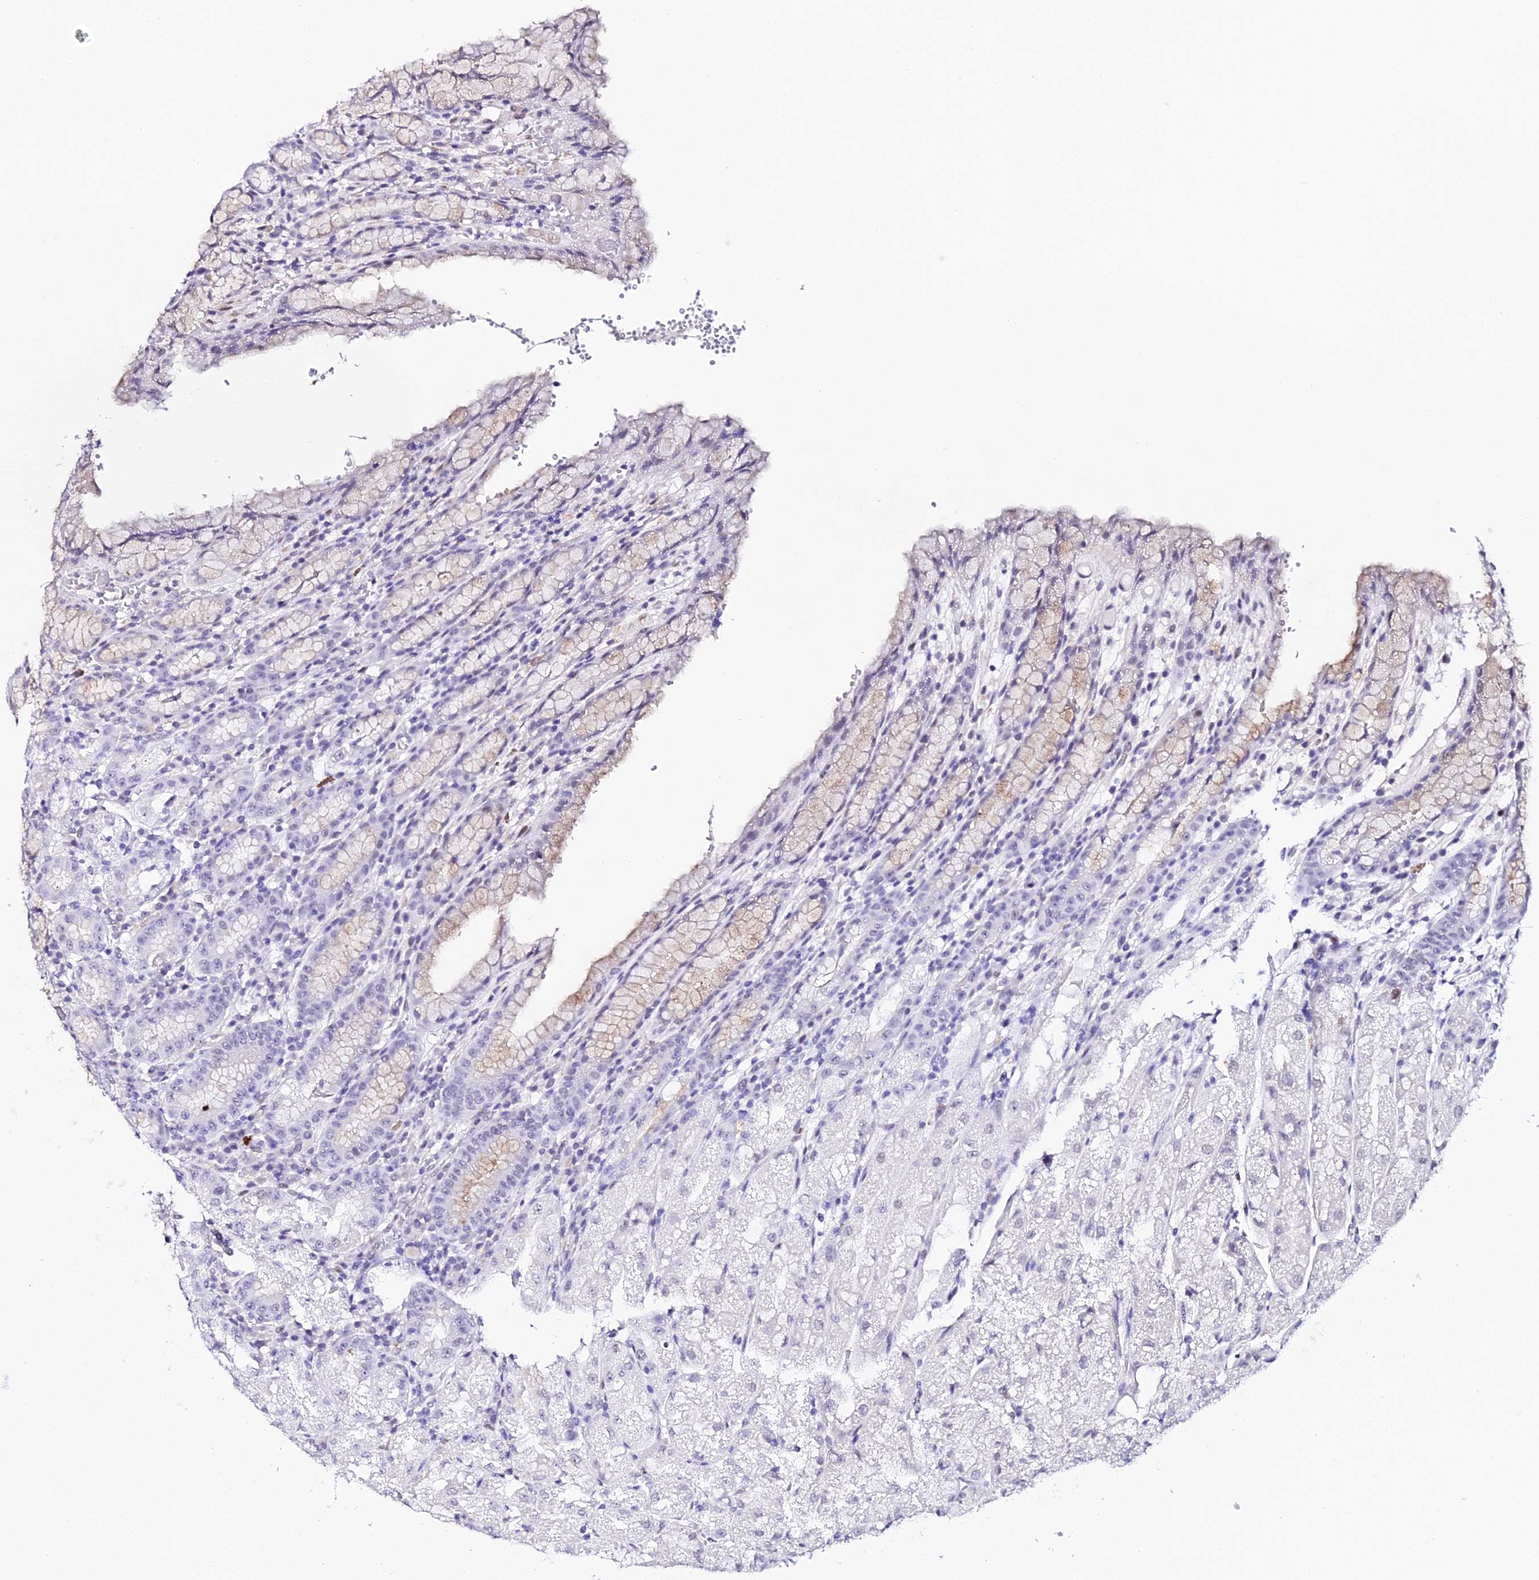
{"staining": {"intensity": "weak", "quantity": "<25%", "location": "cytoplasmic/membranous,nuclear"}, "tissue": "stomach", "cell_type": "Glandular cells", "image_type": "normal", "snomed": [{"axis": "morphology", "description": "Normal tissue, NOS"}, {"axis": "topography", "description": "Stomach, upper"}], "caption": "Protein analysis of normal stomach shows no significant staining in glandular cells.", "gene": "POFUT2", "patient": {"sex": "male", "age": 52}}